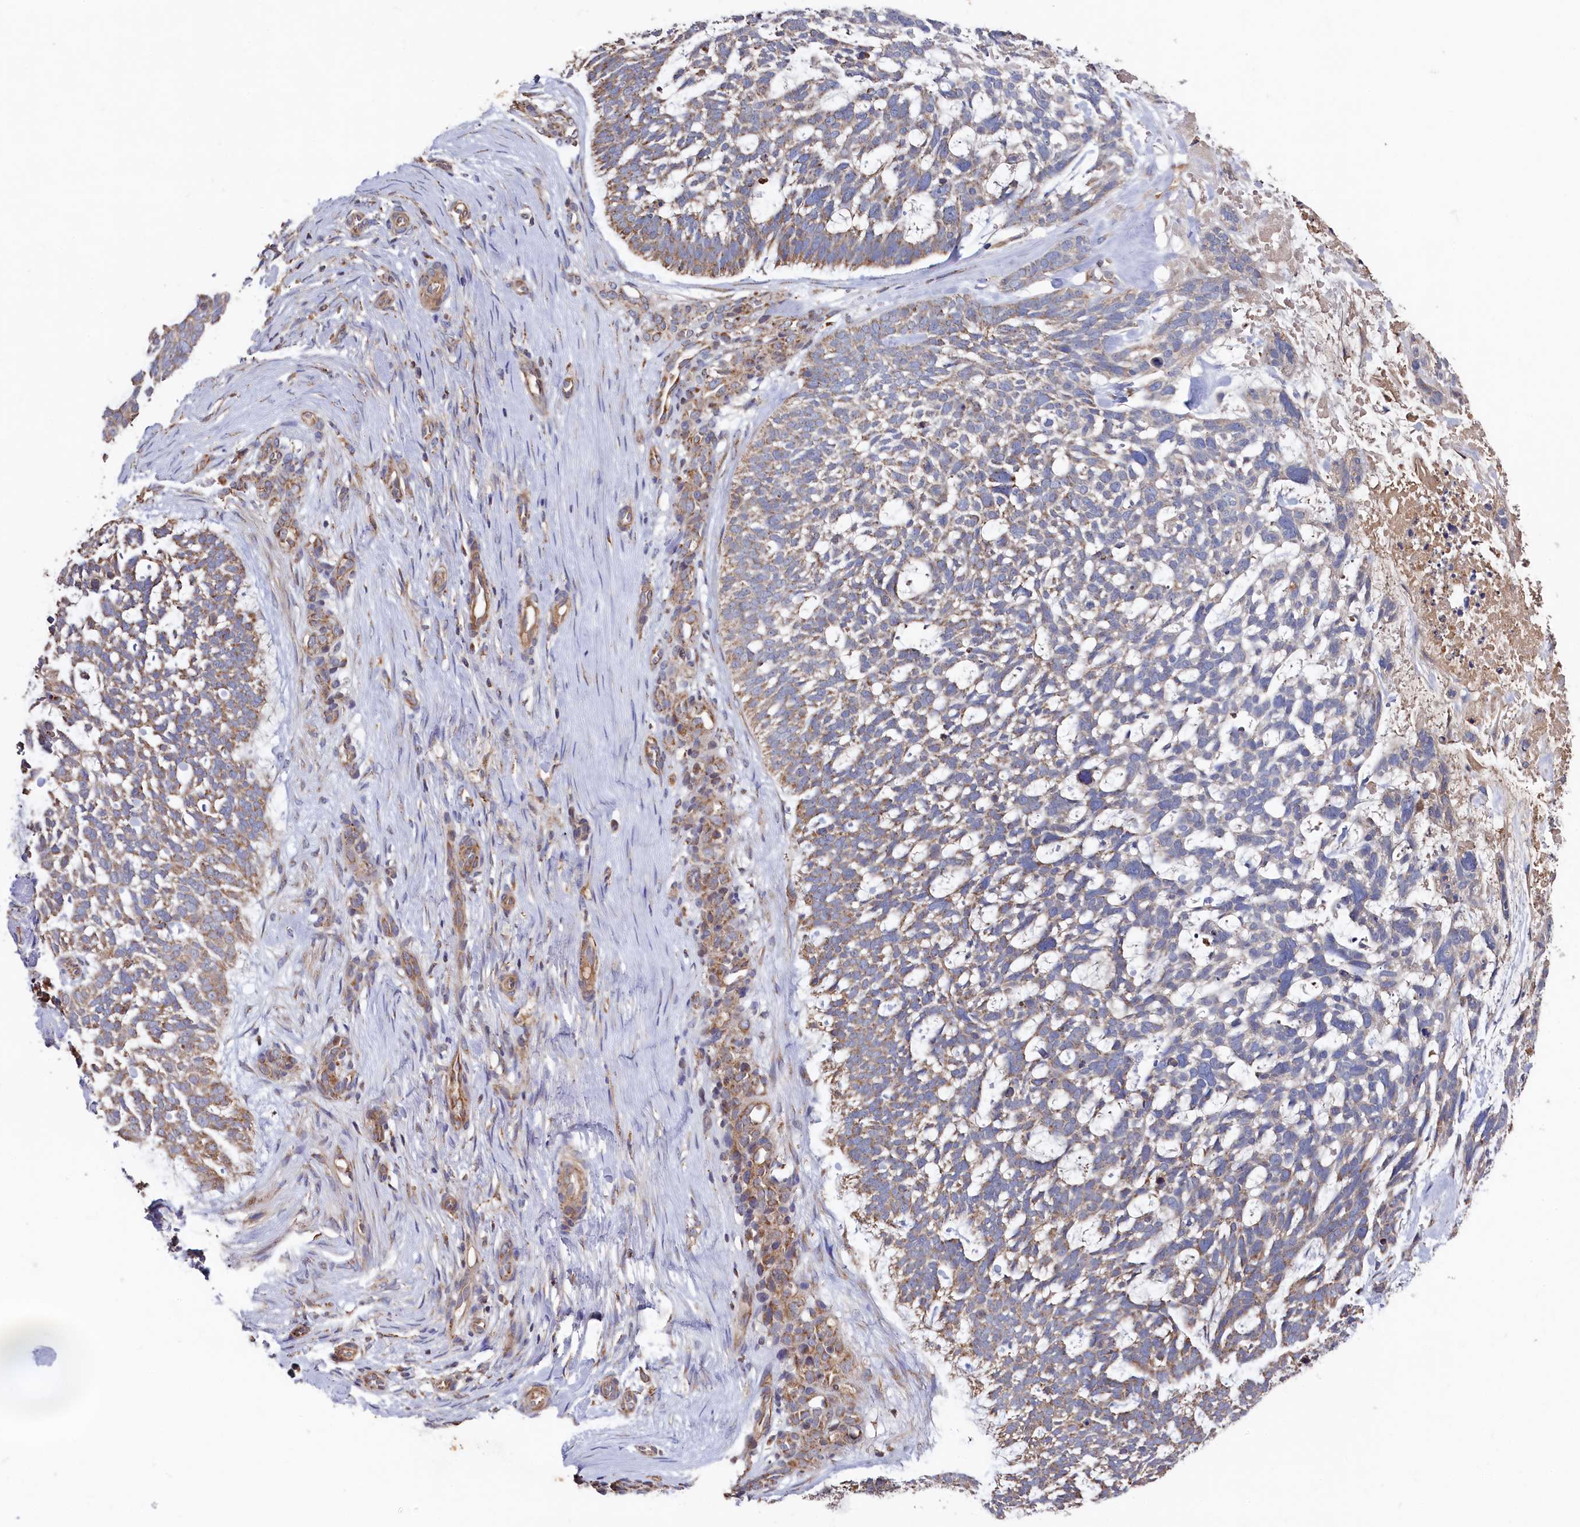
{"staining": {"intensity": "moderate", "quantity": ">75%", "location": "cytoplasmic/membranous"}, "tissue": "skin cancer", "cell_type": "Tumor cells", "image_type": "cancer", "snomed": [{"axis": "morphology", "description": "Basal cell carcinoma"}, {"axis": "topography", "description": "Skin"}], "caption": "Human skin basal cell carcinoma stained with a brown dye reveals moderate cytoplasmic/membranous positive expression in approximately >75% of tumor cells.", "gene": "HAUS2", "patient": {"sex": "male", "age": 88}}